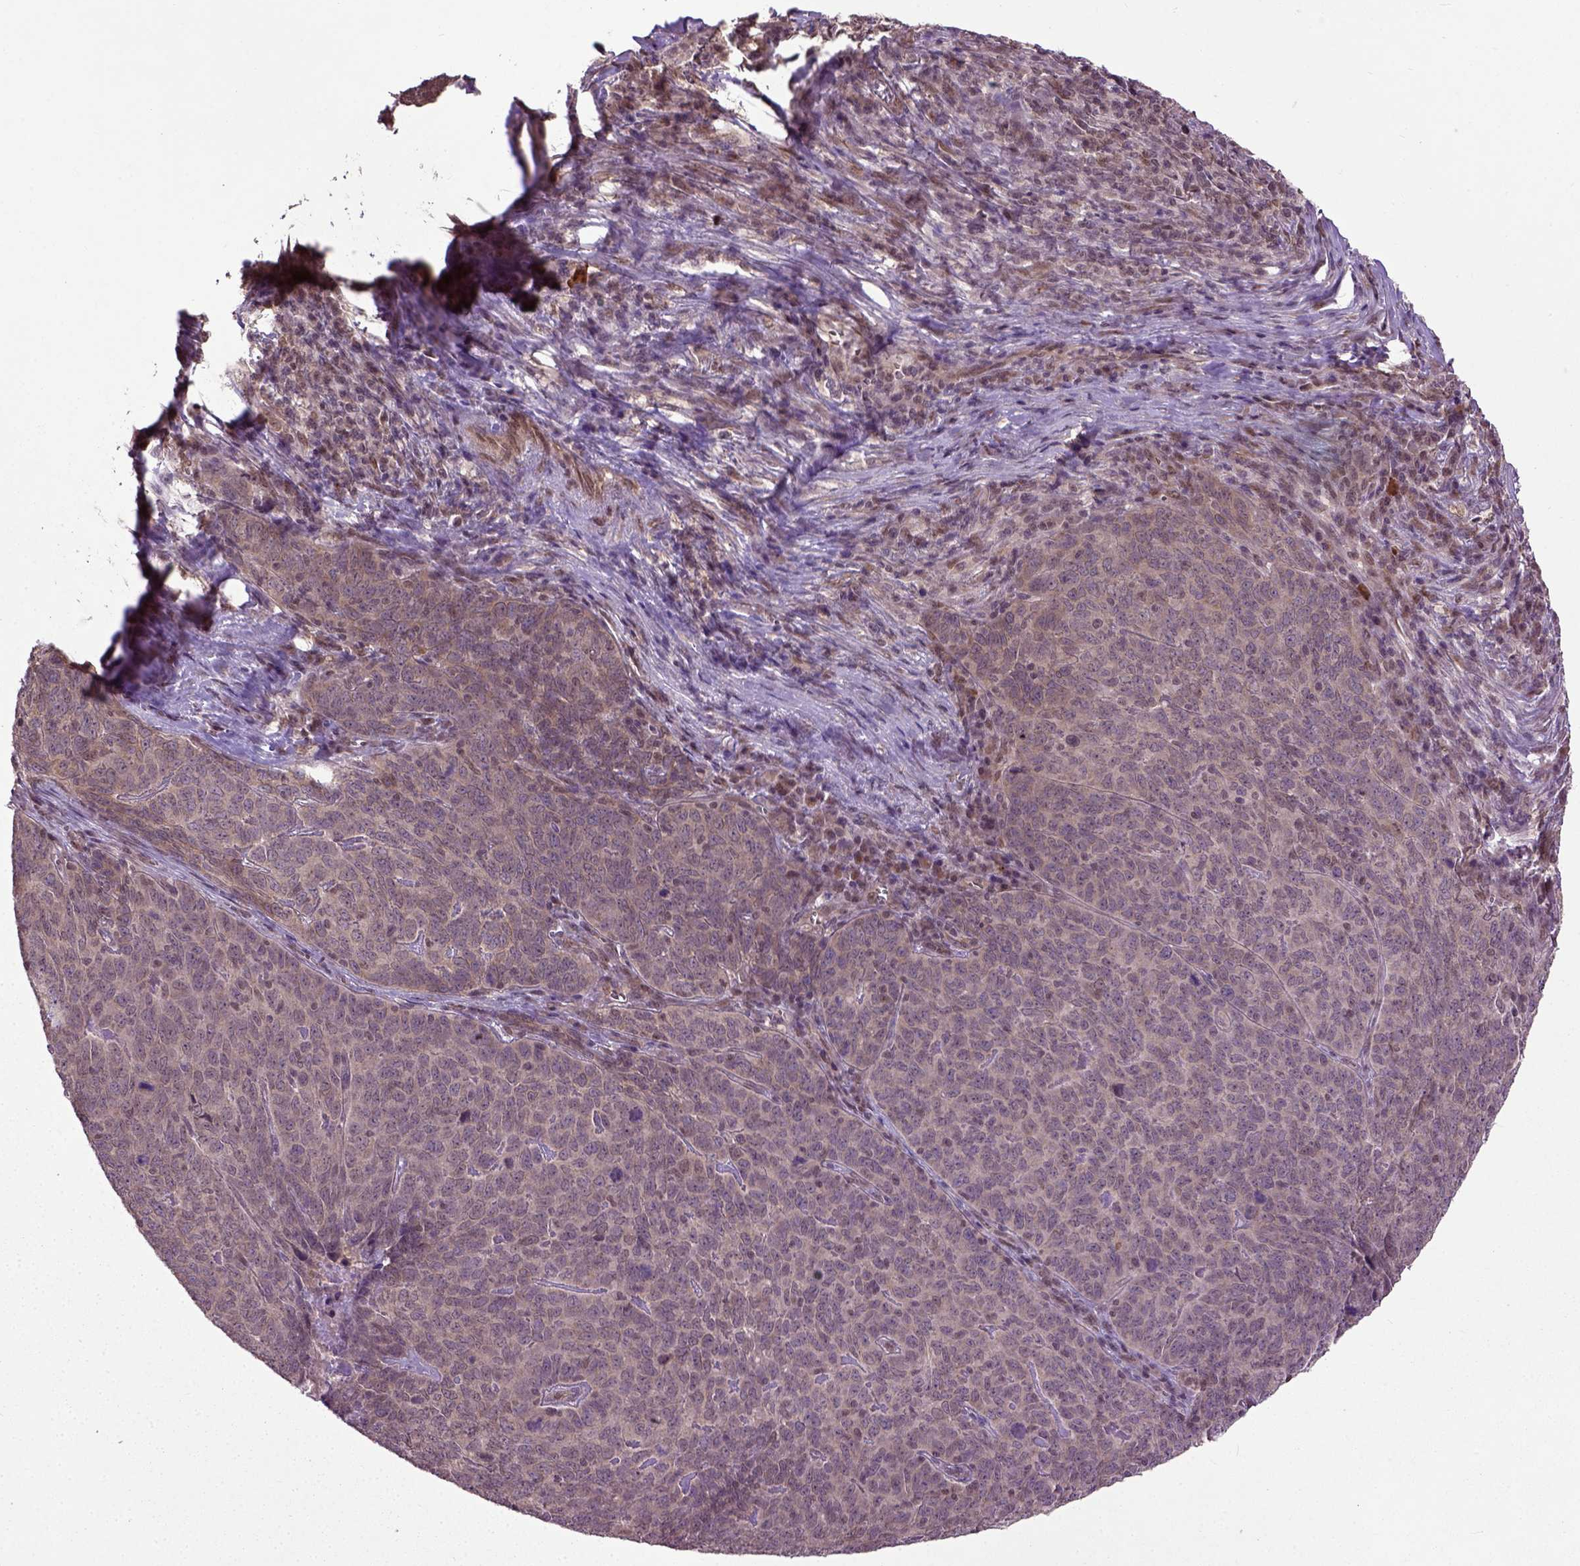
{"staining": {"intensity": "moderate", "quantity": "<25%", "location": "cytoplasmic/membranous"}, "tissue": "skin cancer", "cell_type": "Tumor cells", "image_type": "cancer", "snomed": [{"axis": "morphology", "description": "Squamous cell carcinoma, NOS"}, {"axis": "topography", "description": "Skin"}, {"axis": "topography", "description": "Anal"}], "caption": "Protein staining by immunohistochemistry demonstrates moderate cytoplasmic/membranous positivity in about <25% of tumor cells in skin squamous cell carcinoma.", "gene": "UBA3", "patient": {"sex": "female", "age": 51}}